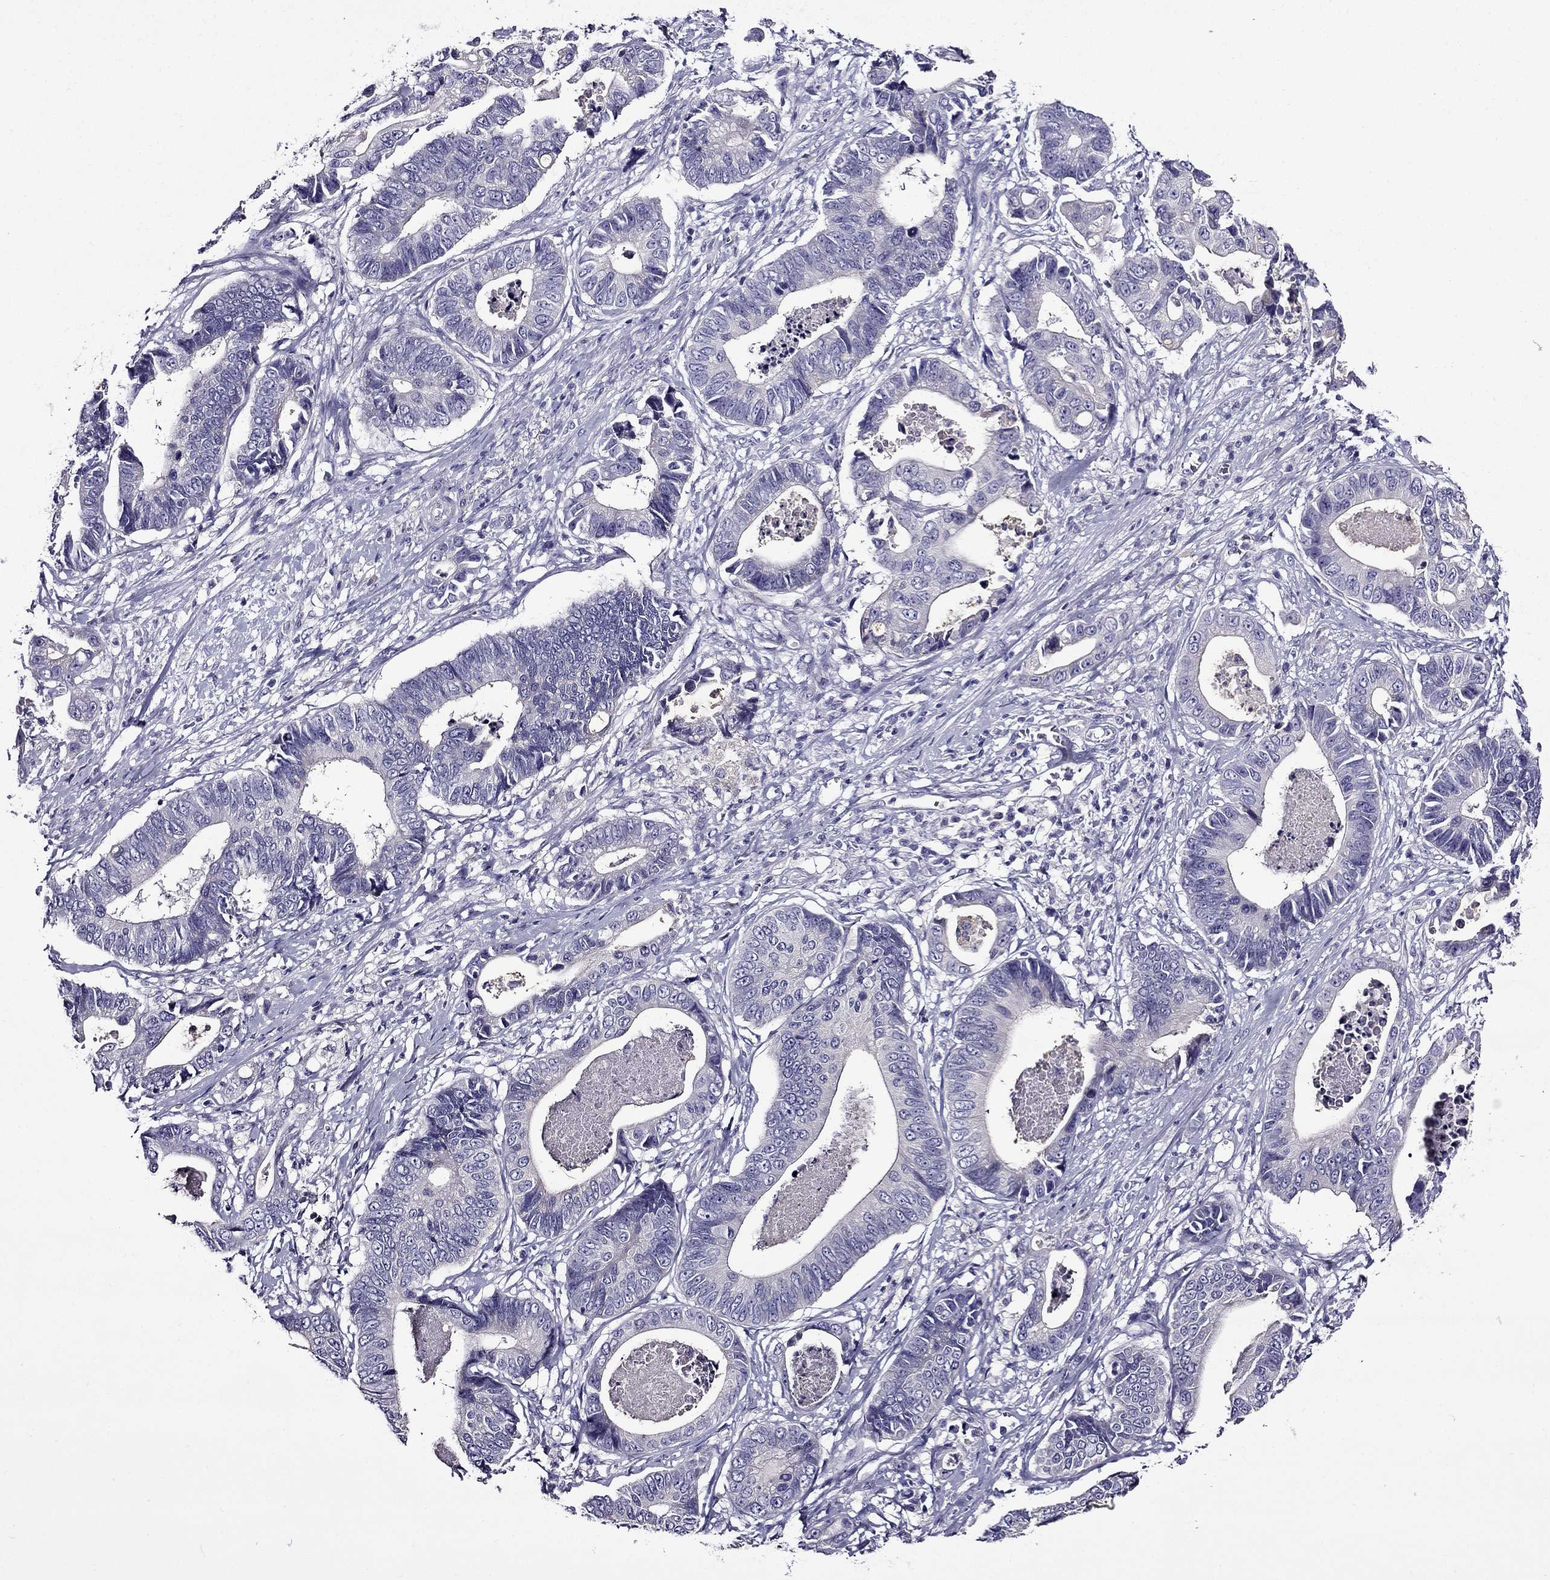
{"staining": {"intensity": "negative", "quantity": "none", "location": "none"}, "tissue": "stomach cancer", "cell_type": "Tumor cells", "image_type": "cancer", "snomed": [{"axis": "morphology", "description": "Adenocarcinoma, NOS"}, {"axis": "topography", "description": "Stomach"}], "caption": "Tumor cells show no significant protein staining in stomach cancer.", "gene": "TMEM266", "patient": {"sex": "male", "age": 84}}